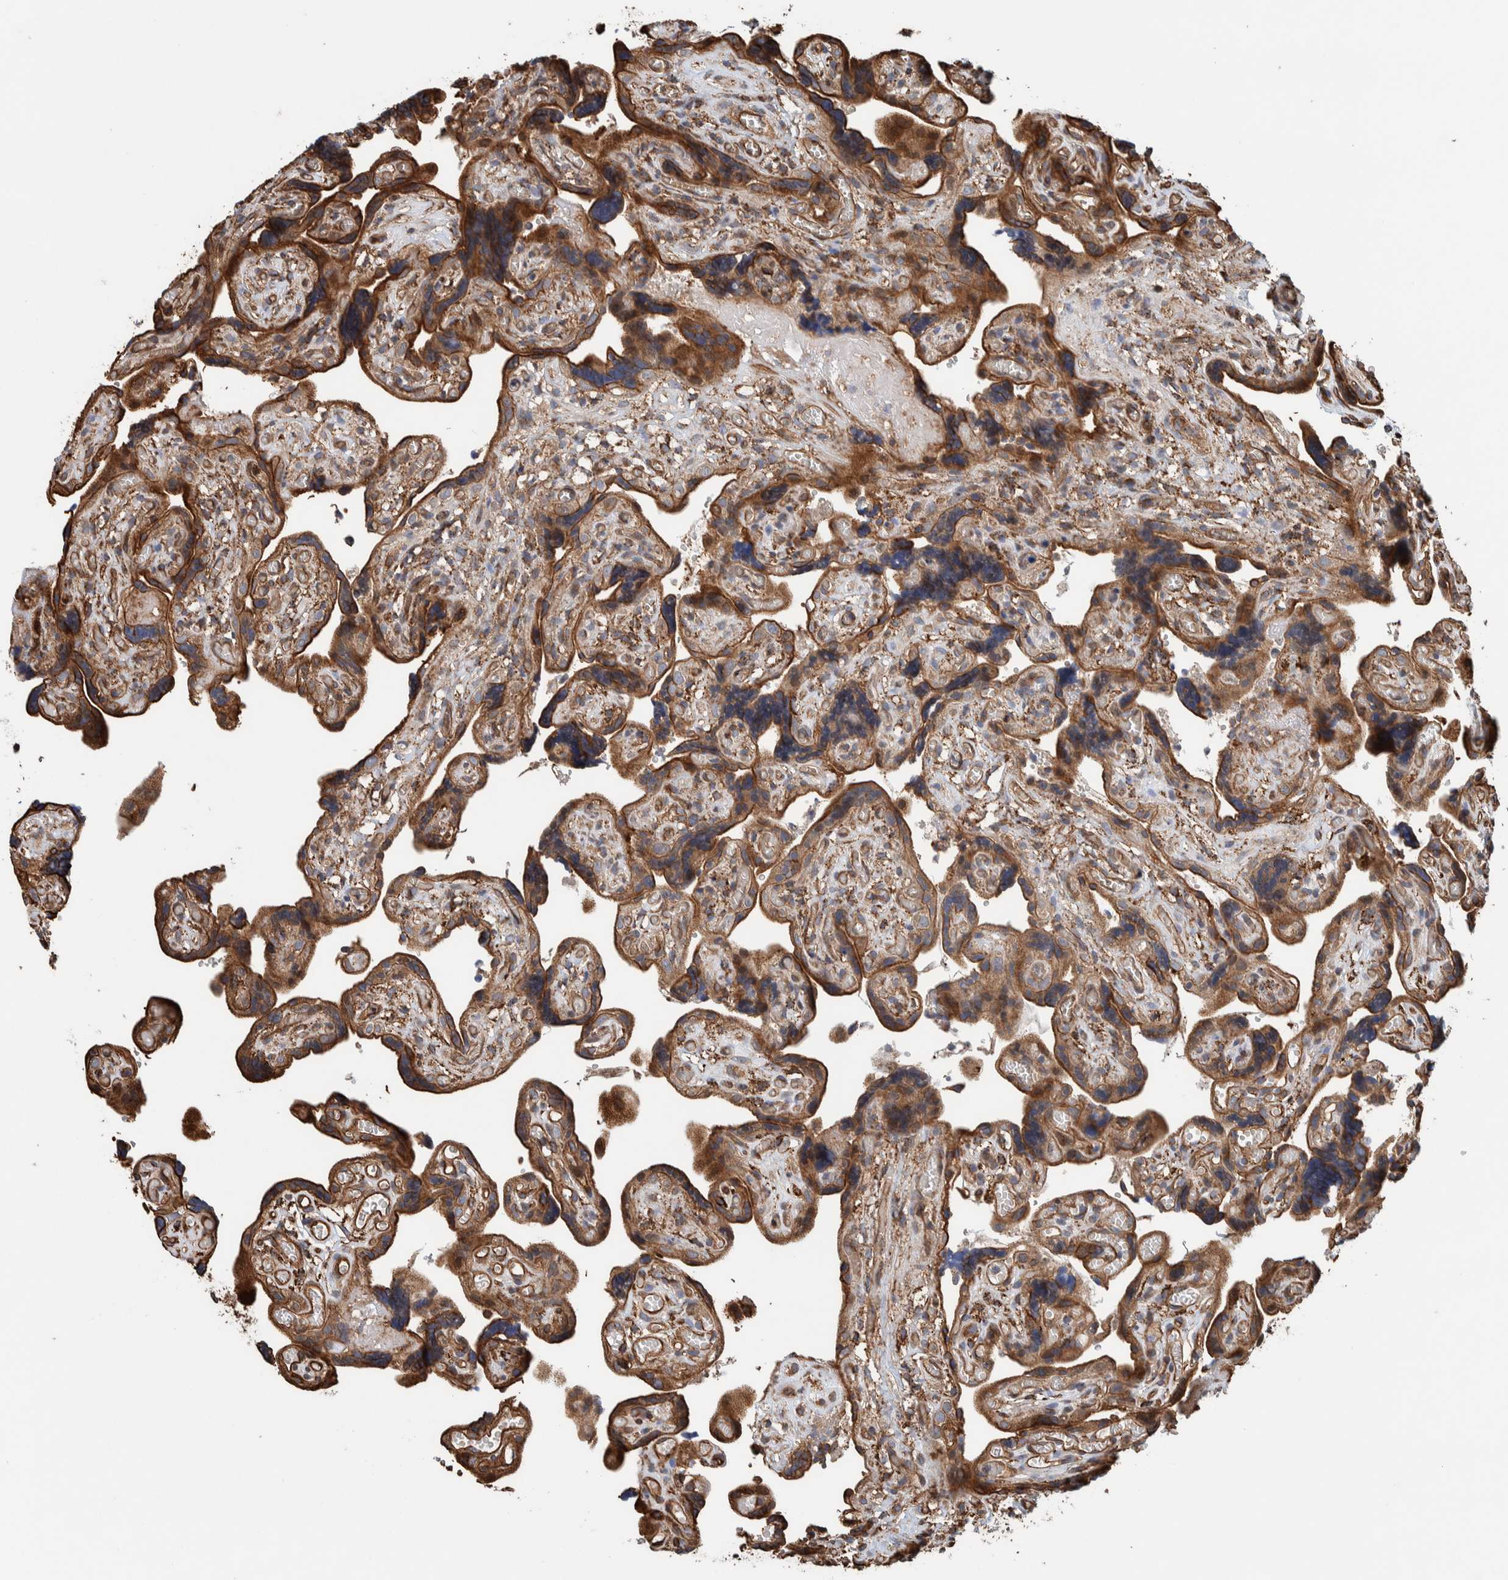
{"staining": {"intensity": "moderate", "quantity": ">75%", "location": "cytoplasmic/membranous"}, "tissue": "placenta", "cell_type": "Decidual cells", "image_type": "normal", "snomed": [{"axis": "morphology", "description": "Normal tissue, NOS"}, {"axis": "topography", "description": "Placenta"}], "caption": "Immunohistochemistry (IHC) of normal human placenta exhibits medium levels of moderate cytoplasmic/membranous staining in approximately >75% of decidual cells.", "gene": "PKD1L1", "patient": {"sex": "female", "age": 30}}